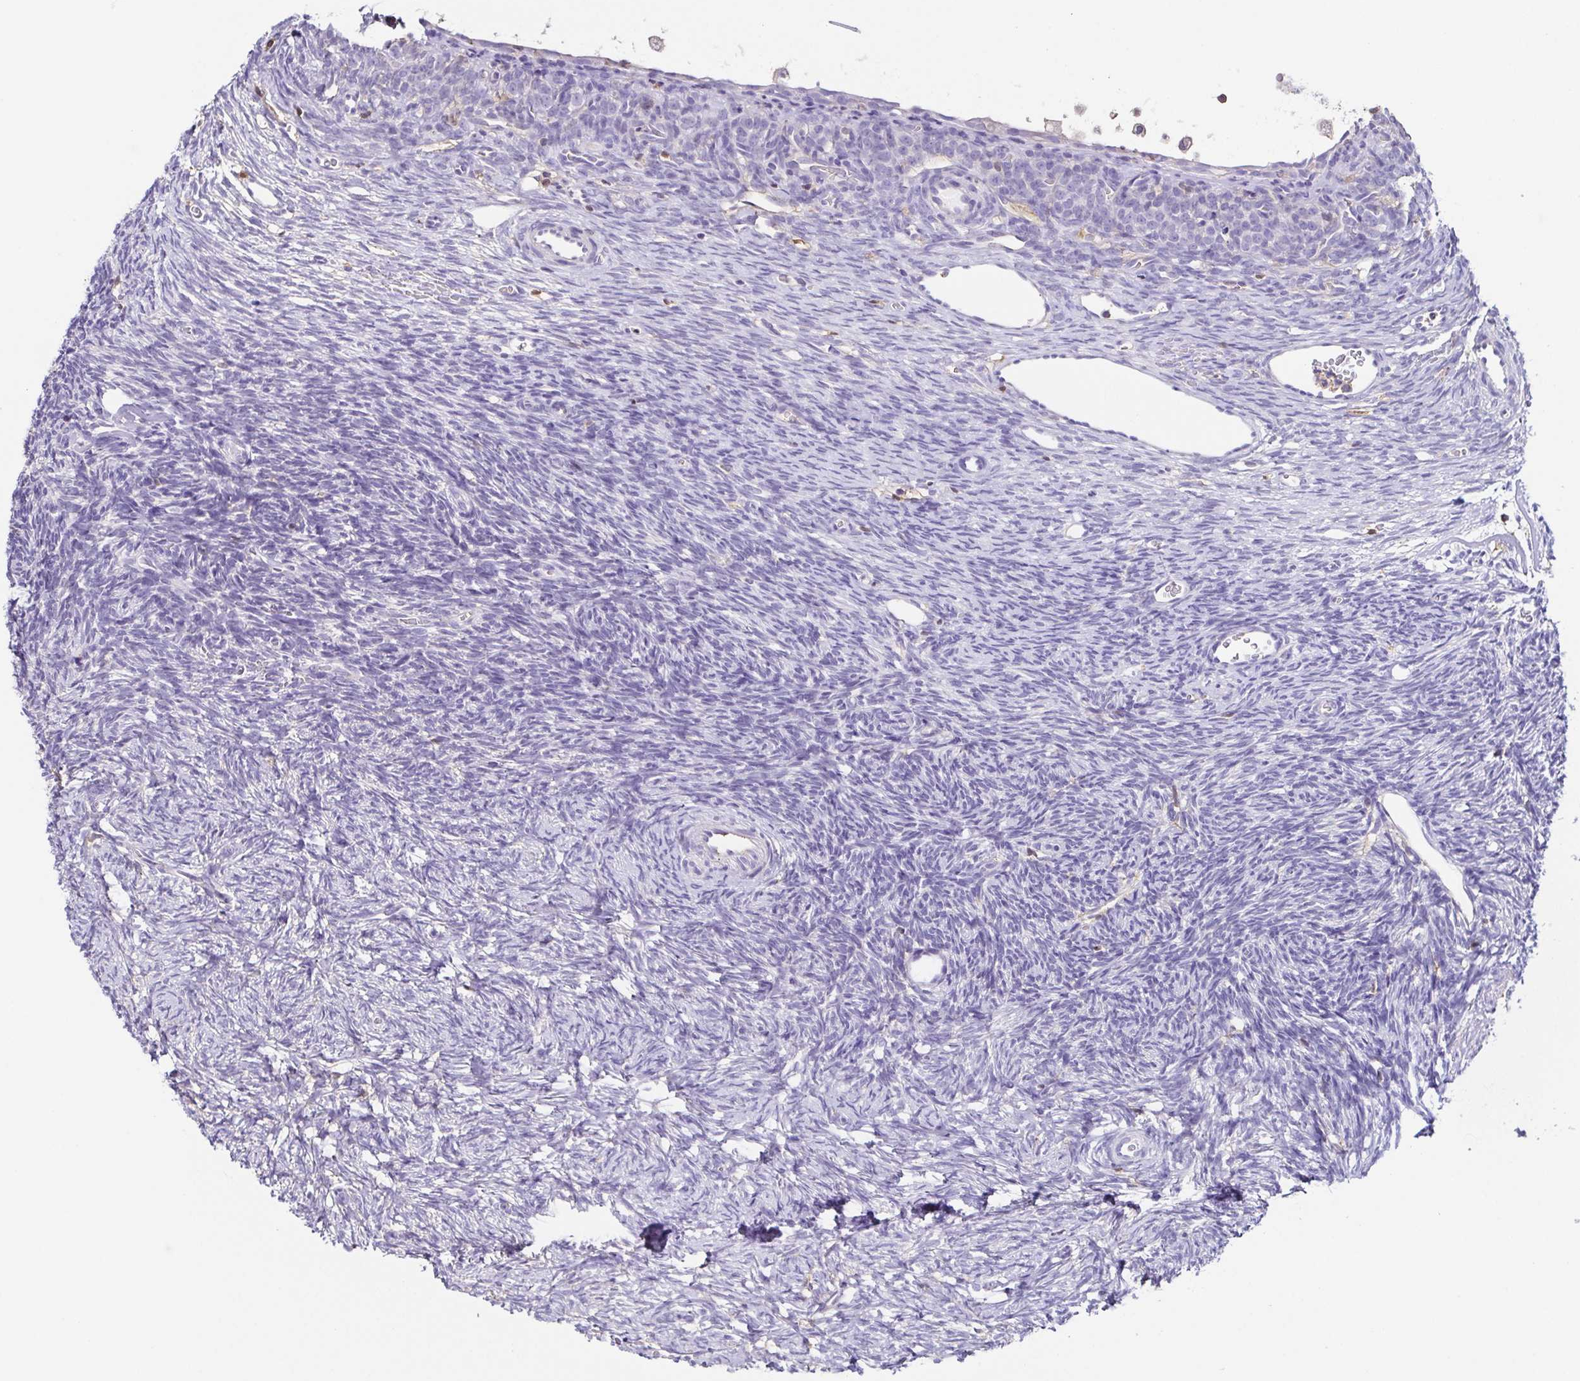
{"staining": {"intensity": "negative", "quantity": "none", "location": "none"}, "tissue": "ovary", "cell_type": "Follicle cells", "image_type": "normal", "snomed": [{"axis": "morphology", "description": "Normal tissue, NOS"}, {"axis": "topography", "description": "Ovary"}], "caption": "High power microscopy histopathology image of an IHC image of normal ovary, revealing no significant positivity in follicle cells.", "gene": "ANXA10", "patient": {"sex": "female", "age": 34}}